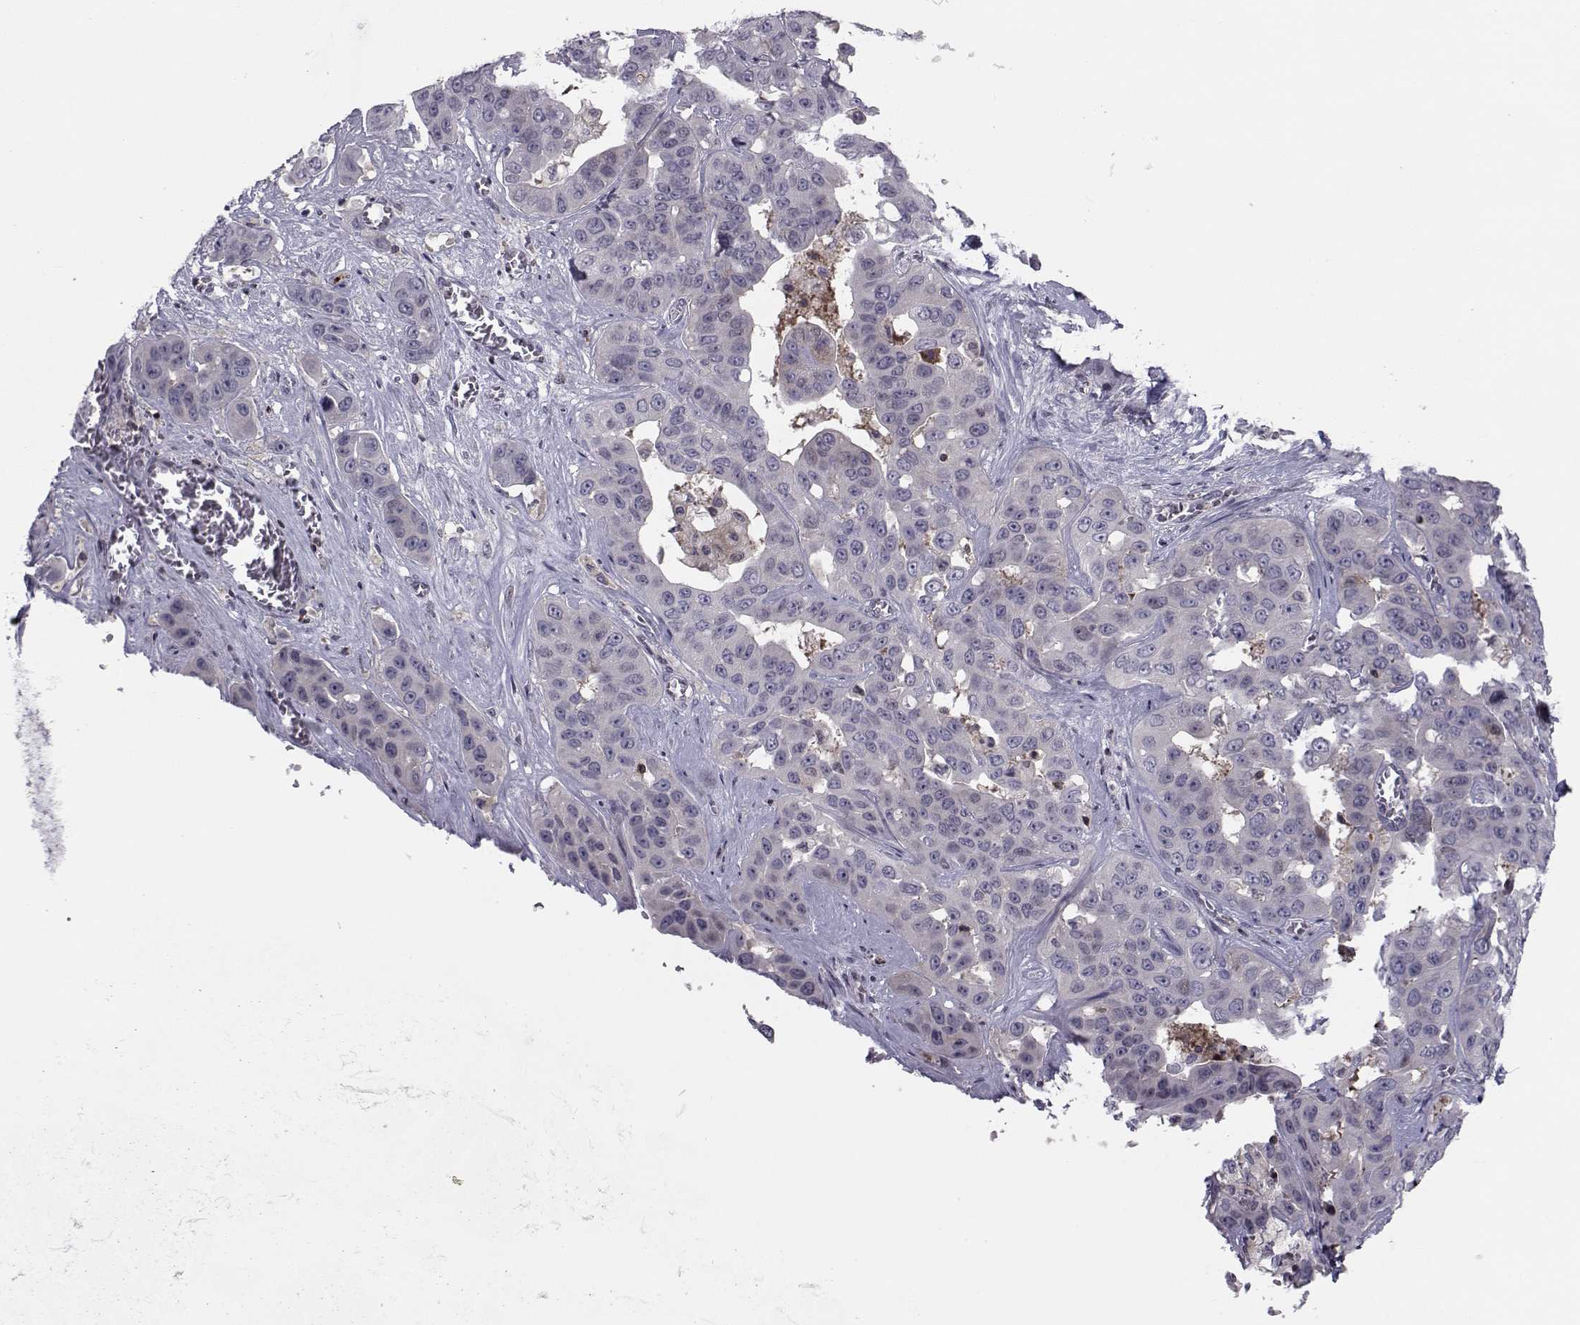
{"staining": {"intensity": "negative", "quantity": "none", "location": "none"}, "tissue": "liver cancer", "cell_type": "Tumor cells", "image_type": "cancer", "snomed": [{"axis": "morphology", "description": "Cholangiocarcinoma"}, {"axis": "topography", "description": "Liver"}], "caption": "IHC micrograph of liver cancer (cholangiocarcinoma) stained for a protein (brown), which displays no positivity in tumor cells.", "gene": "PCP4L1", "patient": {"sex": "female", "age": 52}}